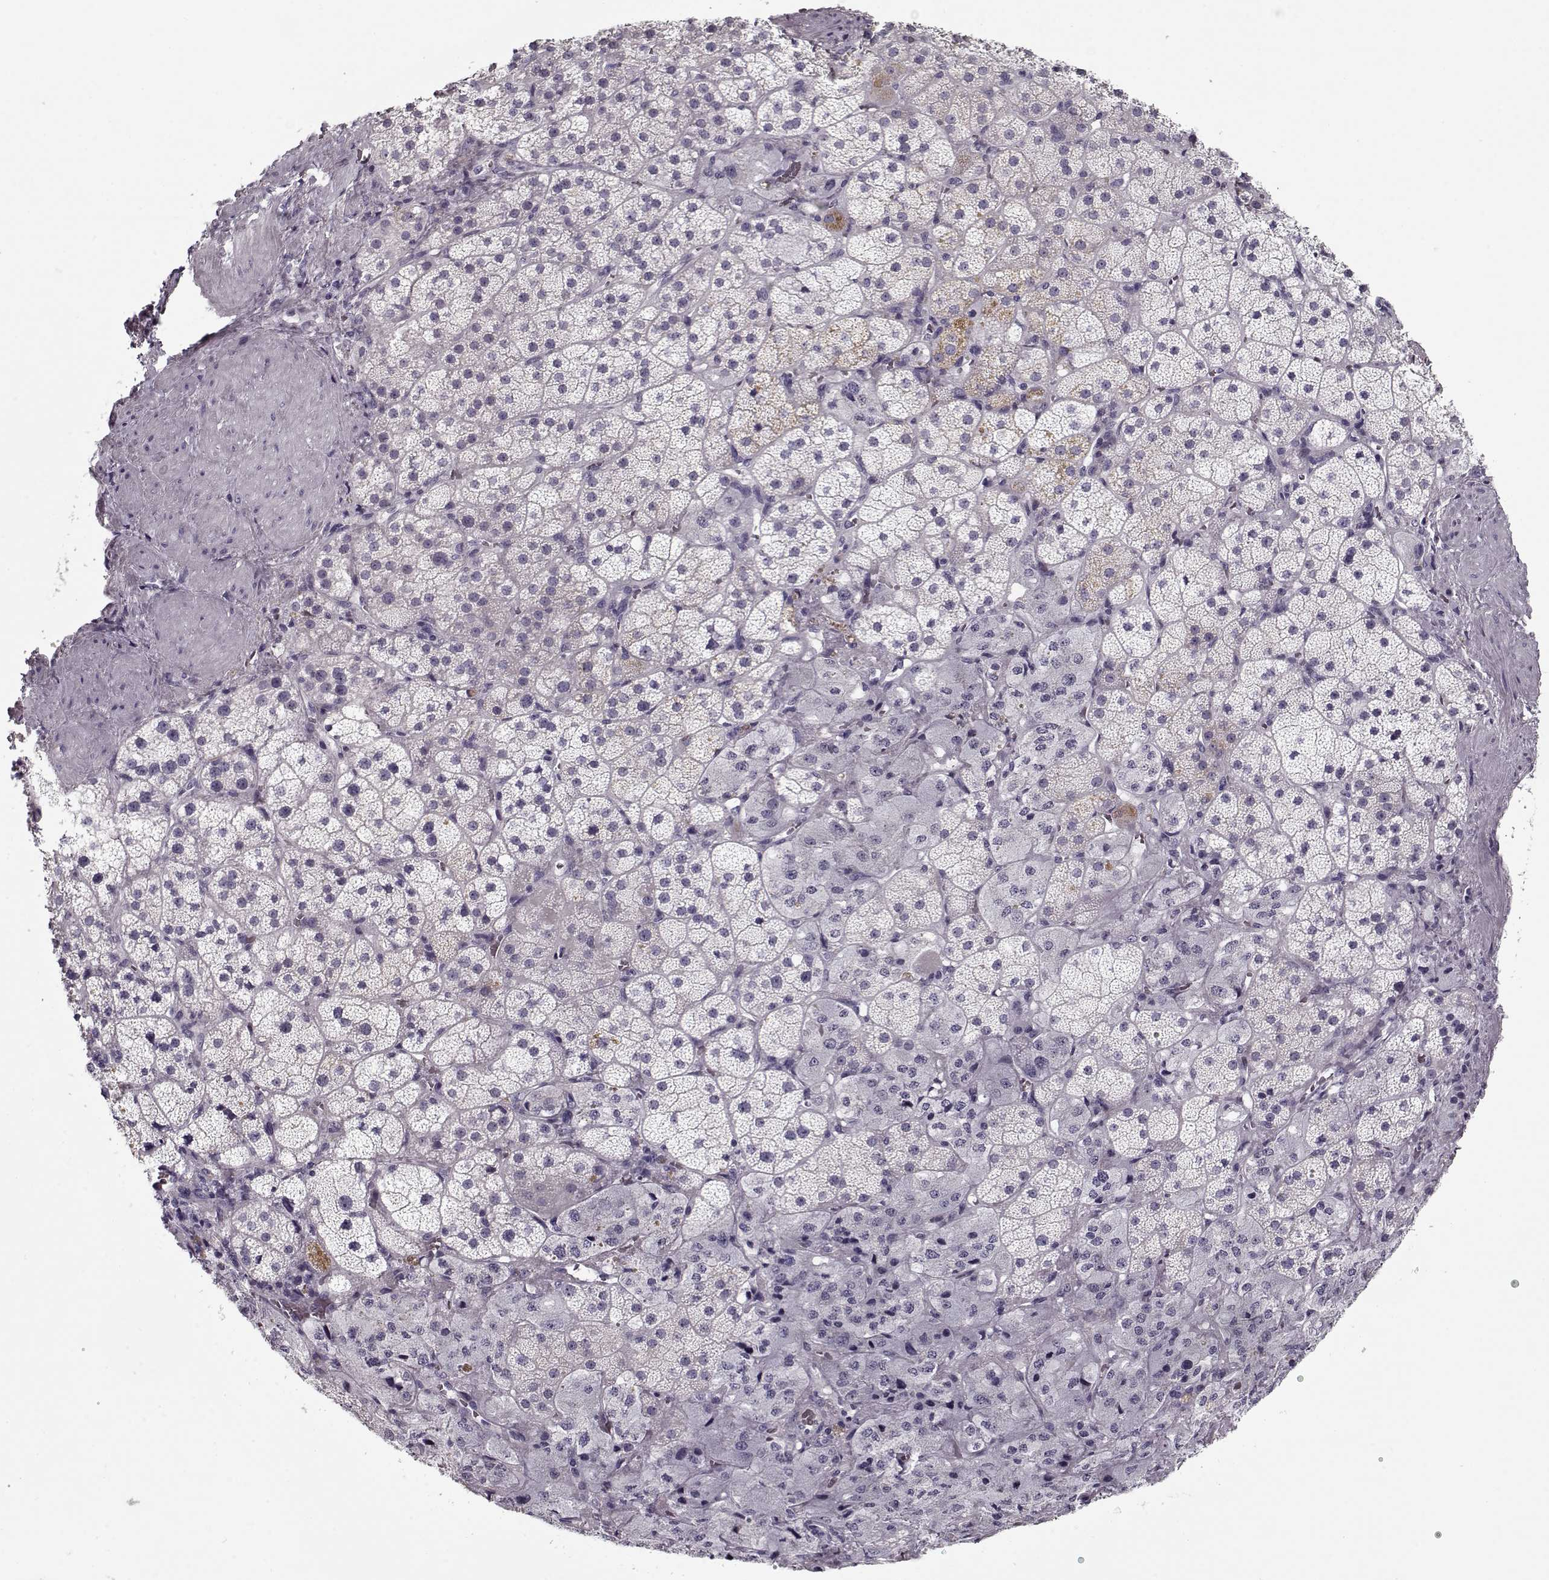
{"staining": {"intensity": "negative", "quantity": "none", "location": "none"}, "tissue": "adrenal gland", "cell_type": "Glandular cells", "image_type": "normal", "snomed": [{"axis": "morphology", "description": "Normal tissue, NOS"}, {"axis": "topography", "description": "Adrenal gland"}], "caption": "Immunohistochemistry (IHC) micrograph of benign adrenal gland stained for a protein (brown), which shows no positivity in glandular cells. Nuclei are stained in blue.", "gene": "CCDC136", "patient": {"sex": "male", "age": 57}}